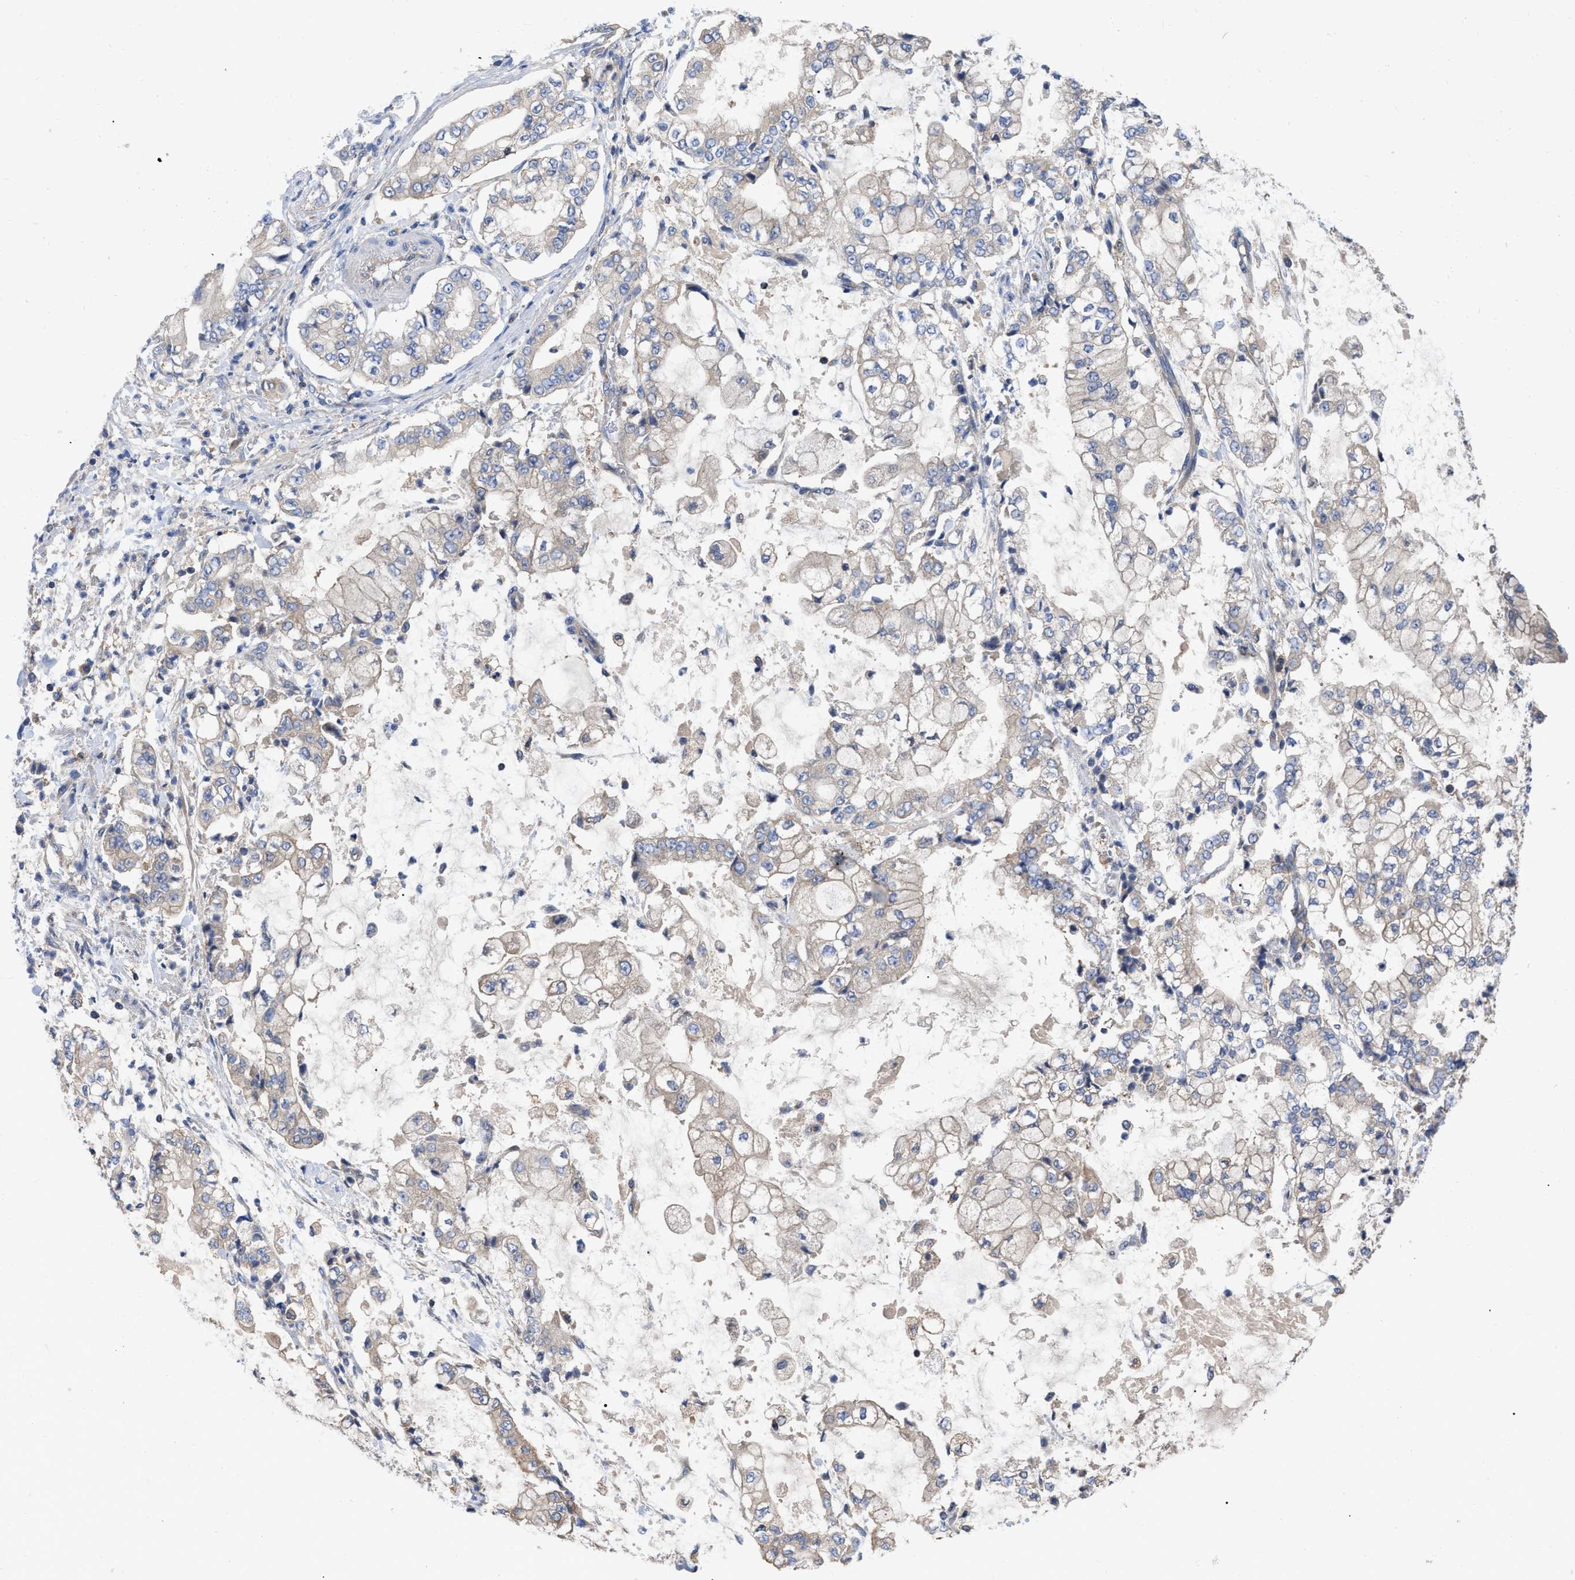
{"staining": {"intensity": "weak", "quantity": "<25%", "location": "cytoplasmic/membranous"}, "tissue": "stomach cancer", "cell_type": "Tumor cells", "image_type": "cancer", "snomed": [{"axis": "morphology", "description": "Adenocarcinoma, NOS"}, {"axis": "topography", "description": "Stomach"}], "caption": "Stomach cancer stained for a protein using IHC displays no expression tumor cells.", "gene": "RAP1GDS1", "patient": {"sex": "male", "age": 76}}